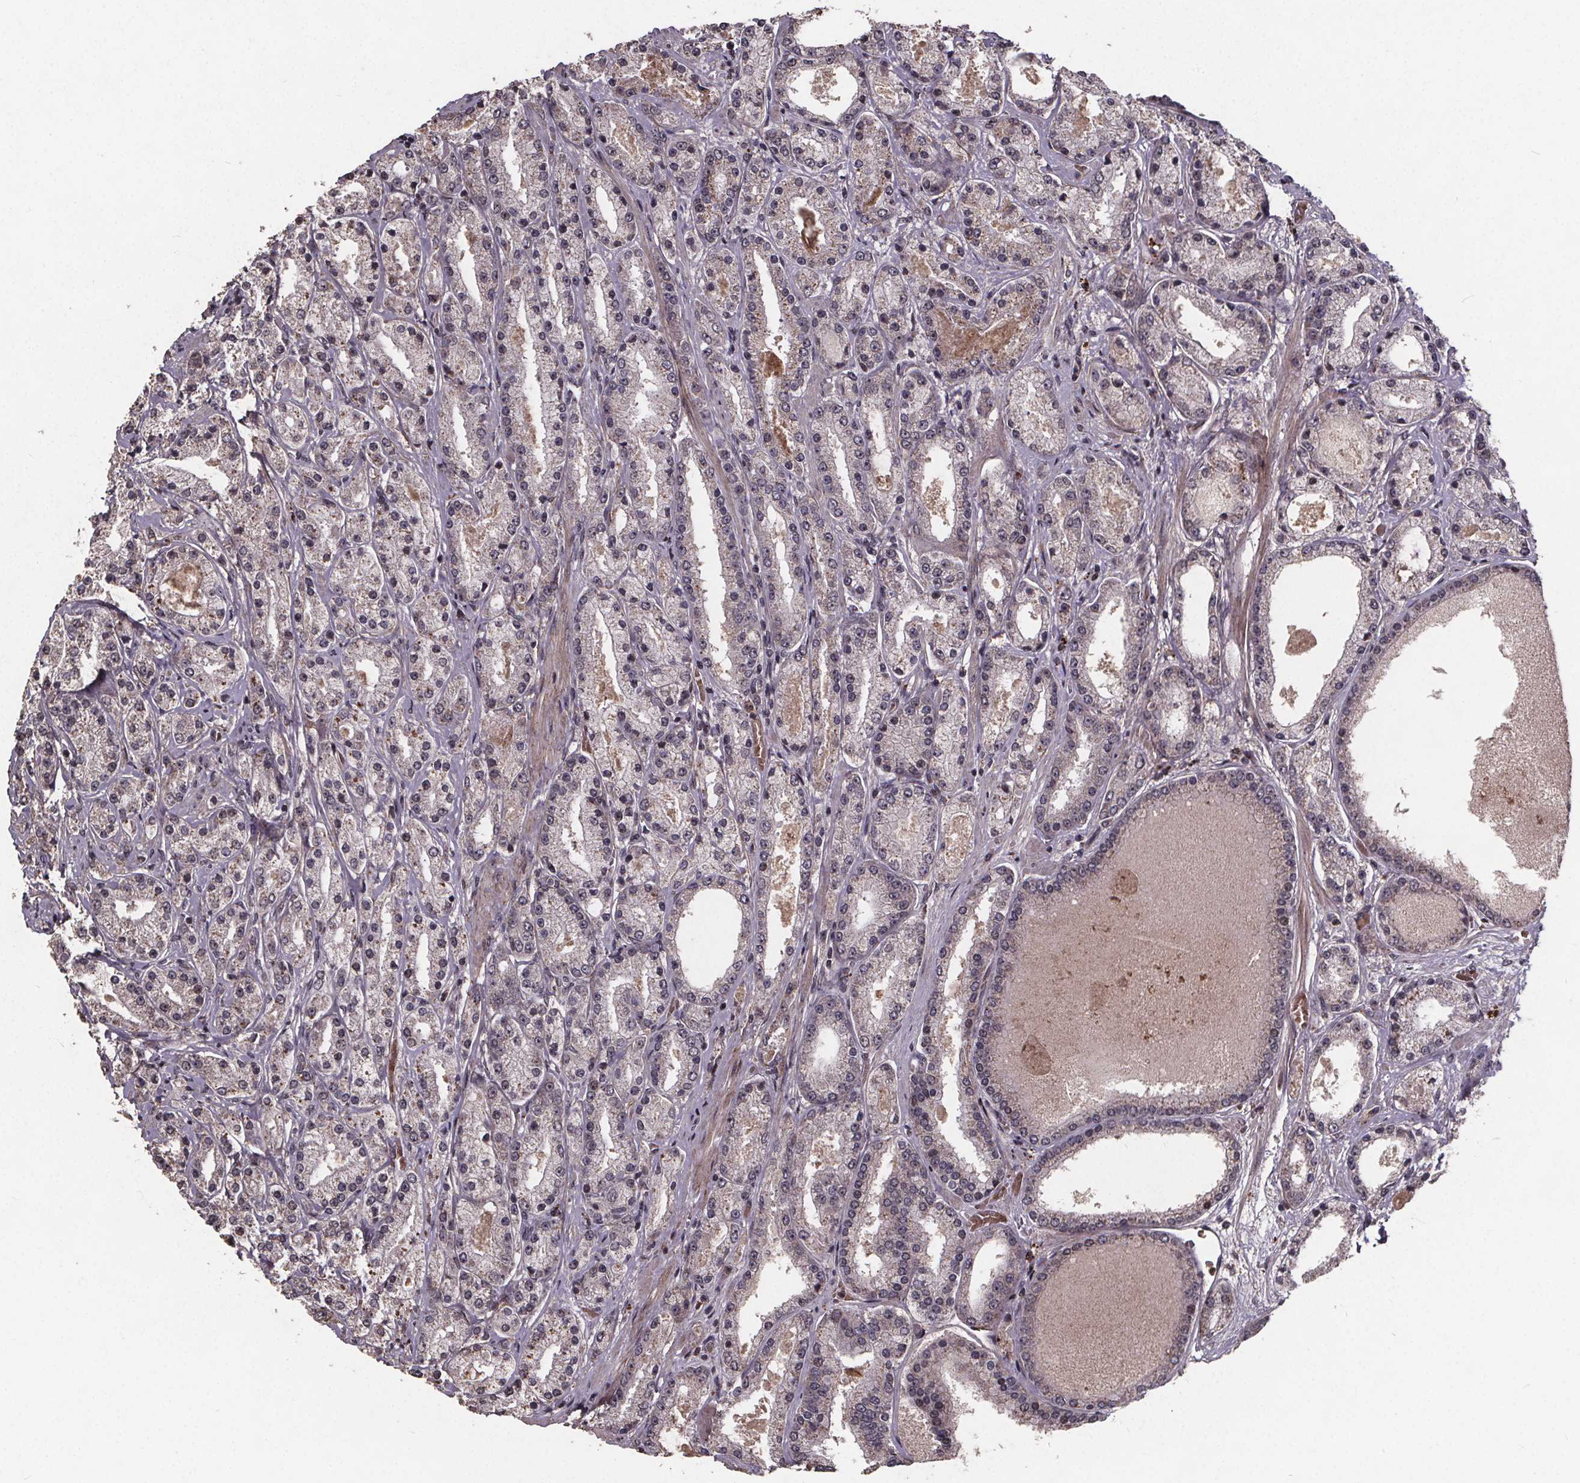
{"staining": {"intensity": "negative", "quantity": "none", "location": "none"}, "tissue": "prostate cancer", "cell_type": "Tumor cells", "image_type": "cancer", "snomed": [{"axis": "morphology", "description": "Adenocarcinoma, High grade"}, {"axis": "topography", "description": "Prostate"}], "caption": "Protein analysis of prostate adenocarcinoma (high-grade) displays no significant expression in tumor cells.", "gene": "GPX3", "patient": {"sex": "male", "age": 67}}